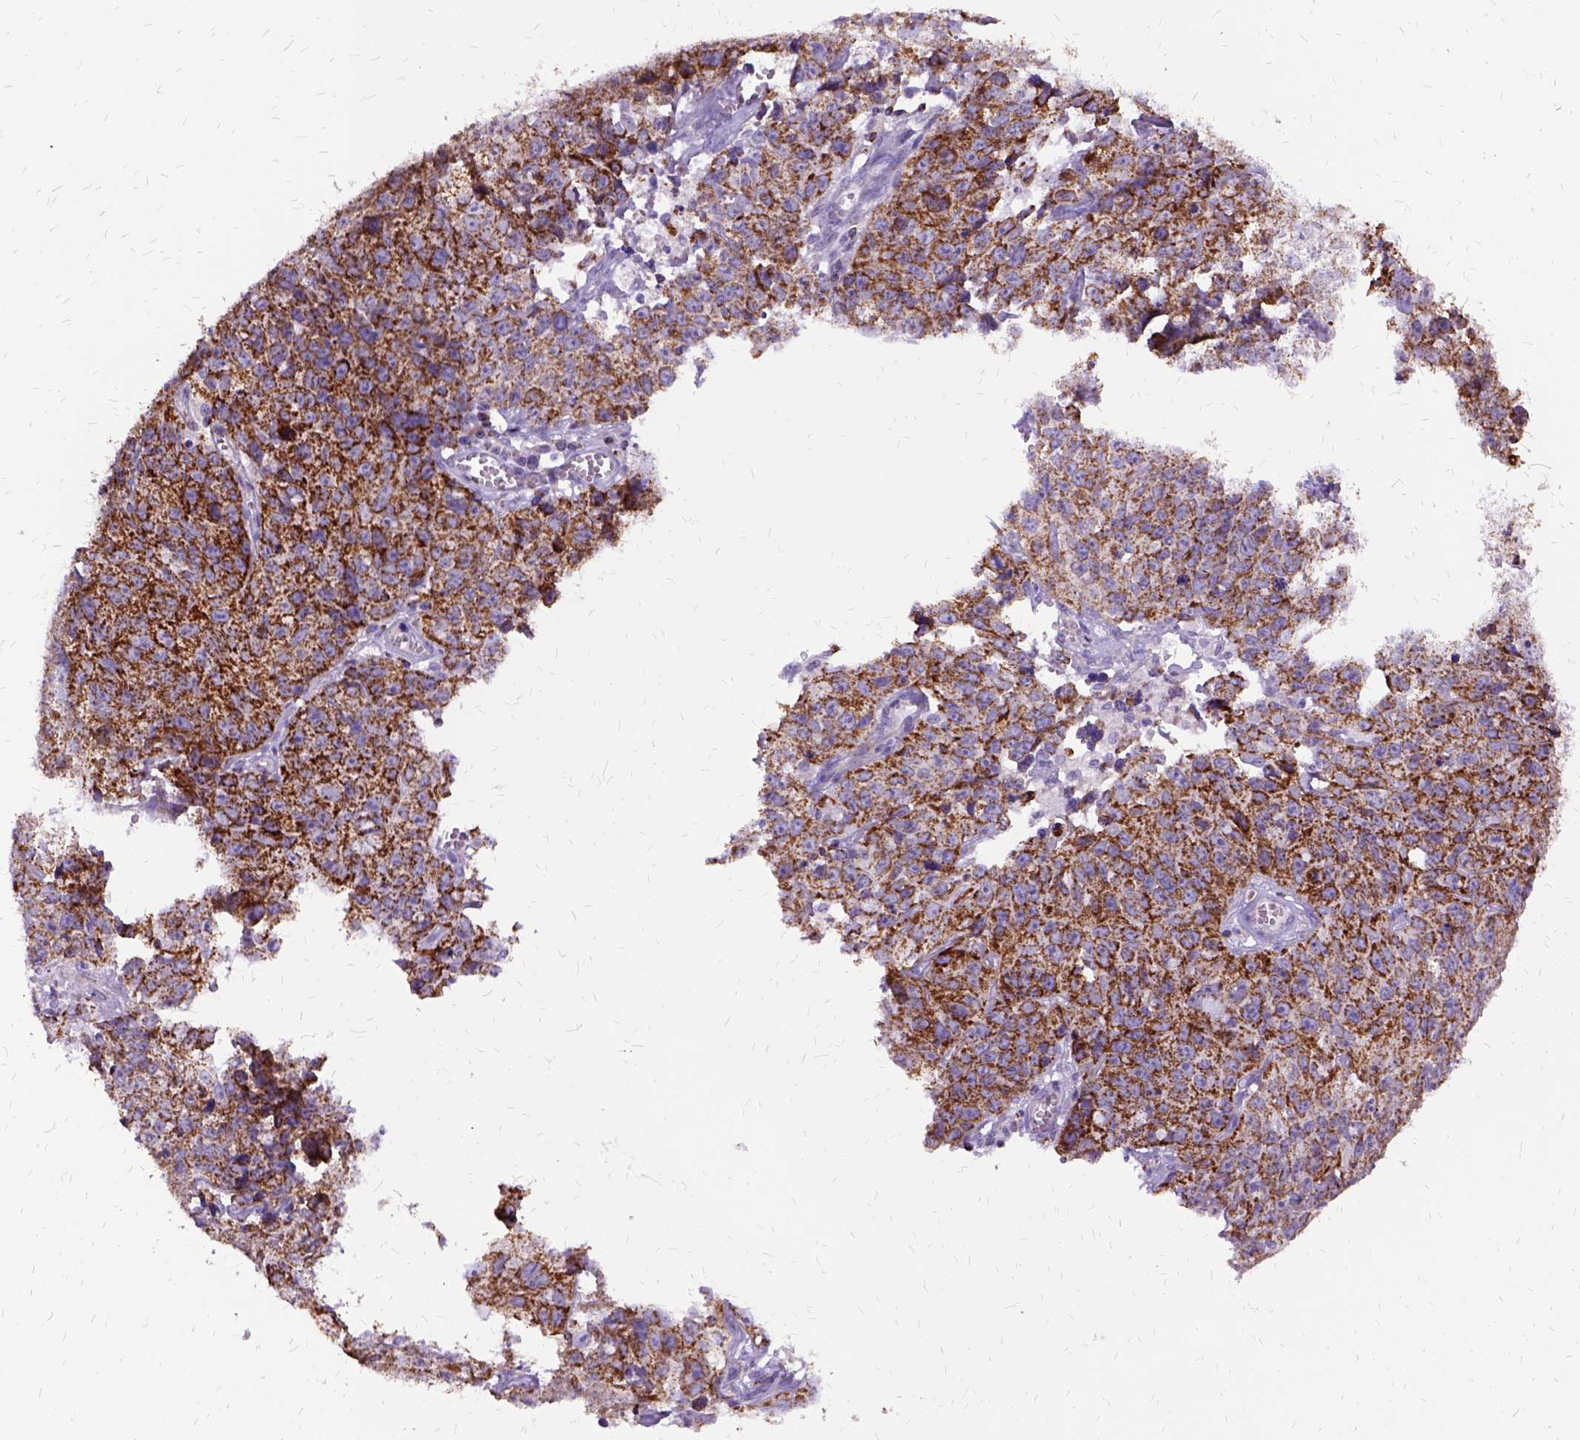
{"staining": {"intensity": "strong", "quantity": ">75%", "location": "cytoplasmic/membranous"}, "tissue": "cervical cancer", "cell_type": "Tumor cells", "image_type": "cancer", "snomed": [{"axis": "morphology", "description": "Squamous cell carcinoma, NOS"}, {"axis": "topography", "description": "Cervix"}], "caption": "There is high levels of strong cytoplasmic/membranous expression in tumor cells of squamous cell carcinoma (cervical), as demonstrated by immunohistochemical staining (brown color).", "gene": "OXCT1", "patient": {"sex": "female", "age": 28}}